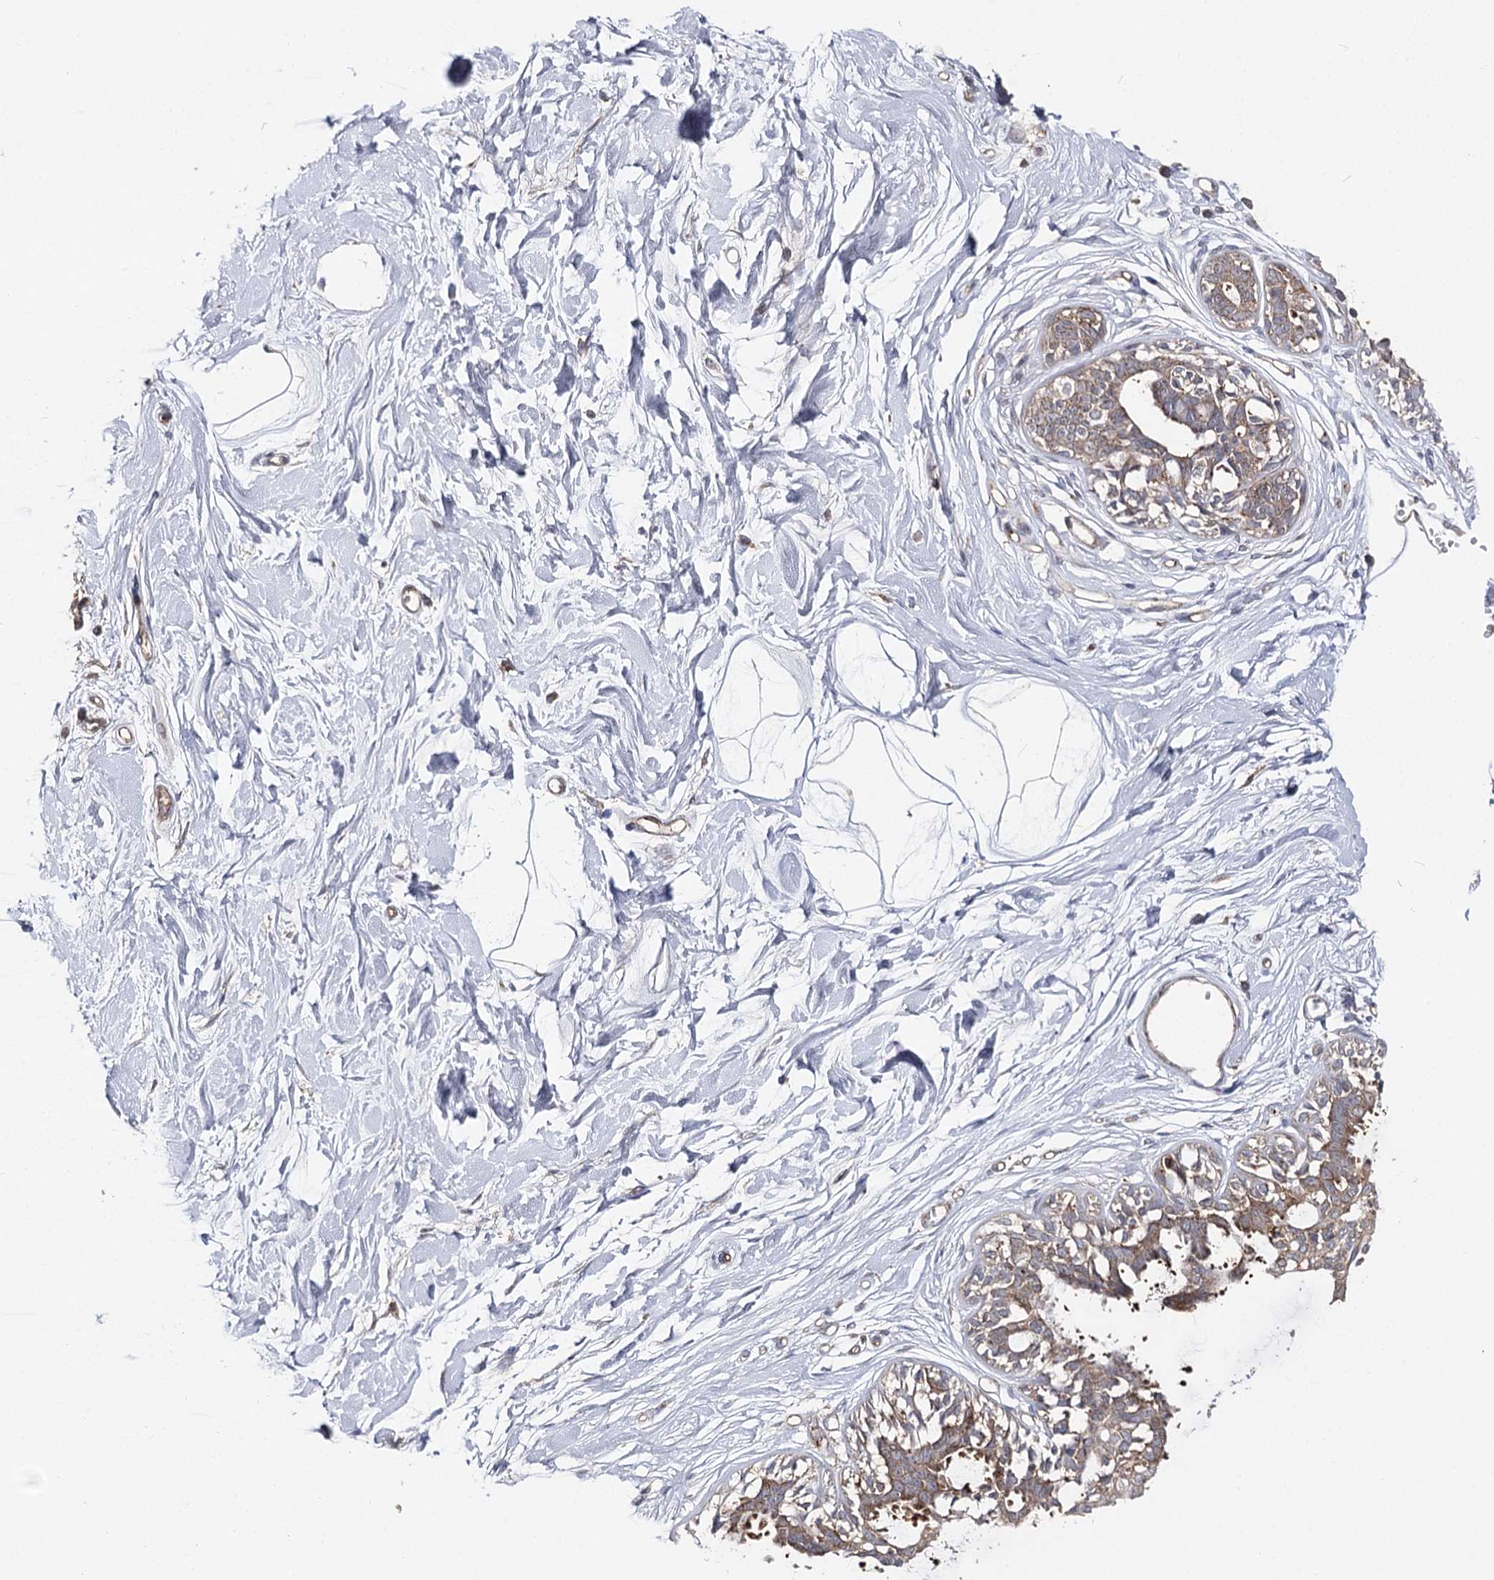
{"staining": {"intensity": "negative", "quantity": "none", "location": "none"}, "tissue": "breast", "cell_type": "Adipocytes", "image_type": "normal", "snomed": [{"axis": "morphology", "description": "Normal tissue, NOS"}, {"axis": "topography", "description": "Breast"}], "caption": "High power microscopy micrograph of an immunohistochemistry (IHC) photomicrograph of normal breast, revealing no significant expression in adipocytes. (Brightfield microscopy of DAB immunohistochemistry at high magnification).", "gene": "SEC24B", "patient": {"sex": "female", "age": 45}}